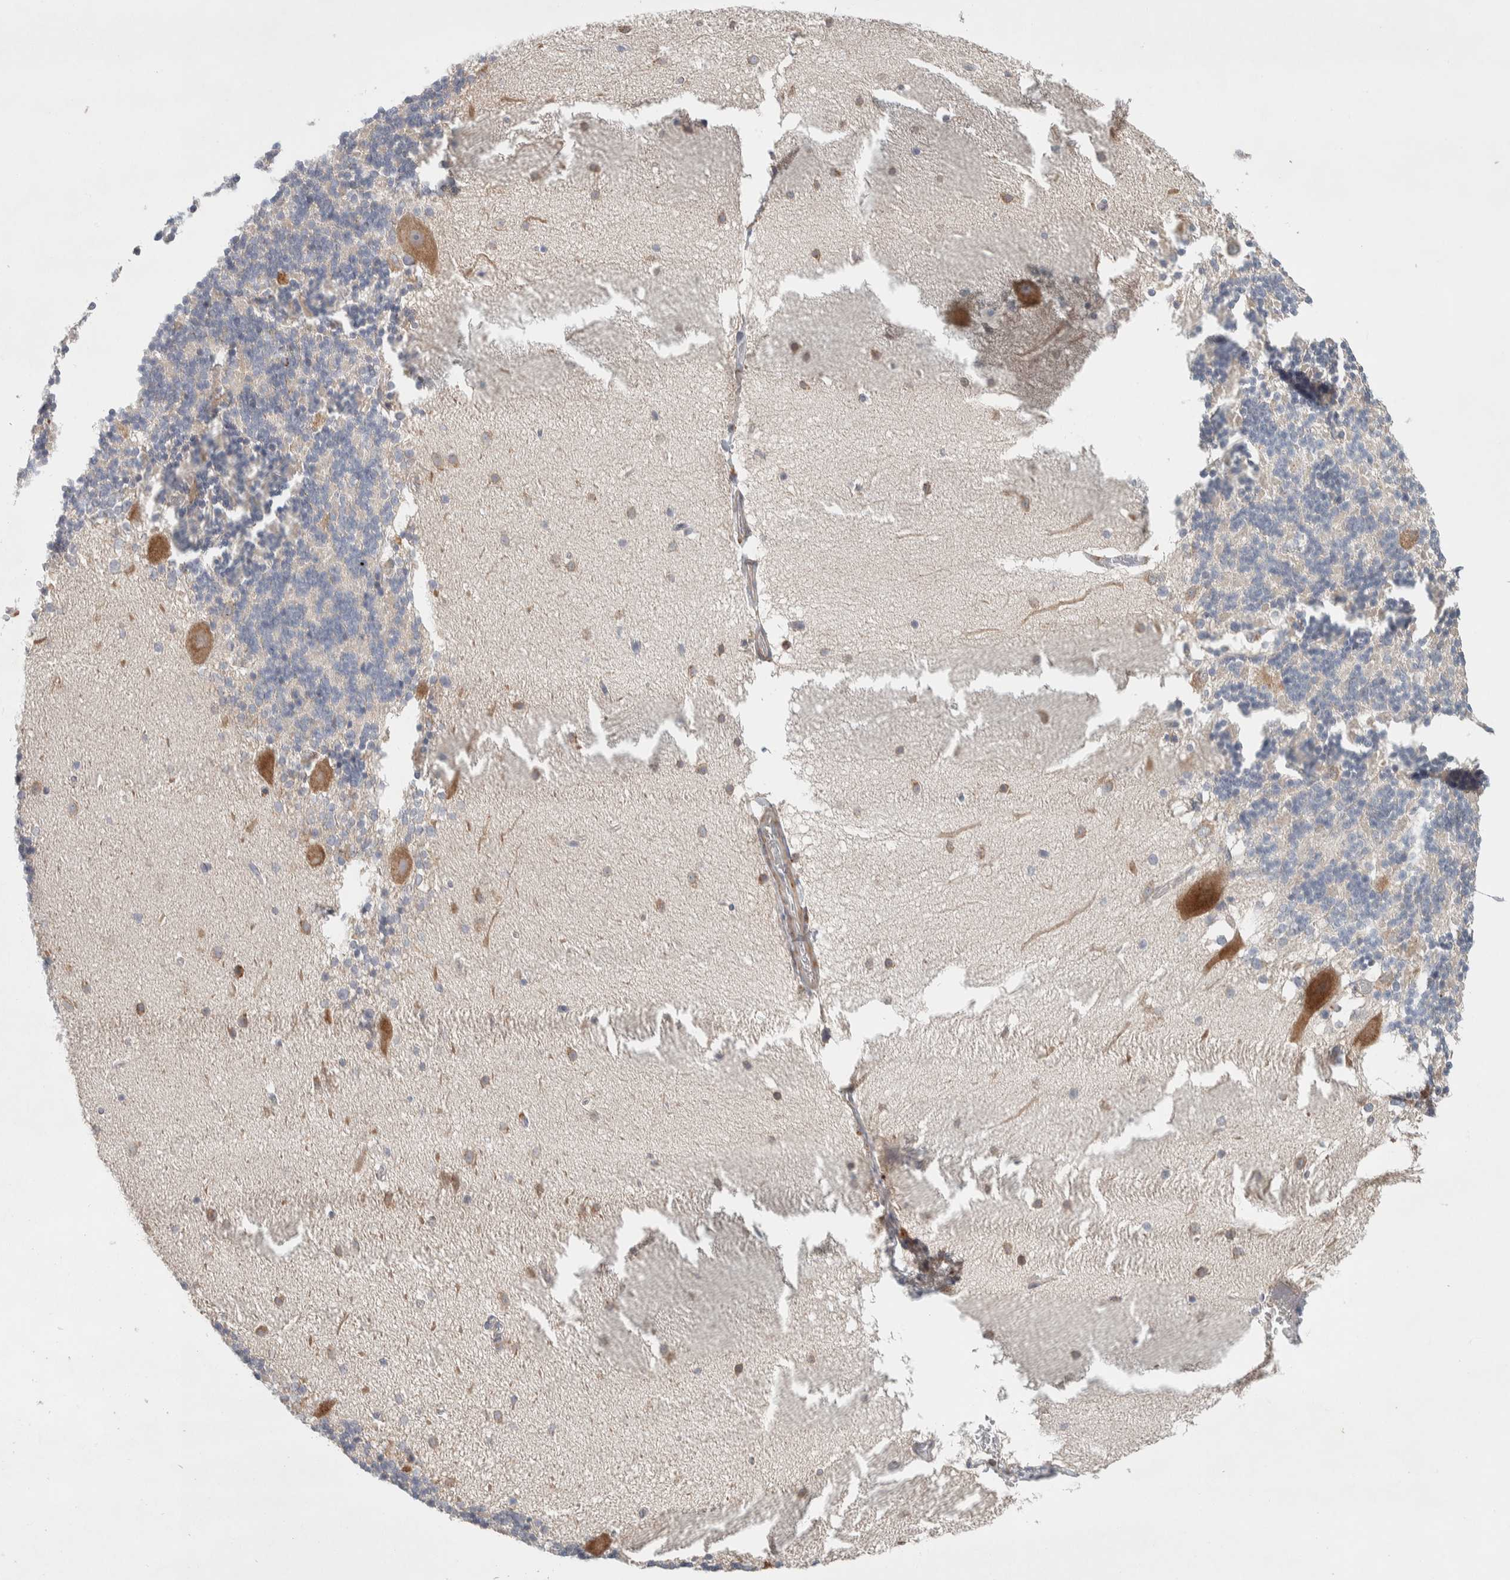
{"staining": {"intensity": "negative", "quantity": "none", "location": "none"}, "tissue": "cerebellum", "cell_type": "Cells in granular layer", "image_type": "normal", "snomed": [{"axis": "morphology", "description": "Normal tissue, NOS"}, {"axis": "topography", "description": "Cerebellum"}], "caption": "Cerebellum was stained to show a protein in brown. There is no significant expression in cells in granular layer.", "gene": "ADCY8", "patient": {"sex": "female", "age": 19}}